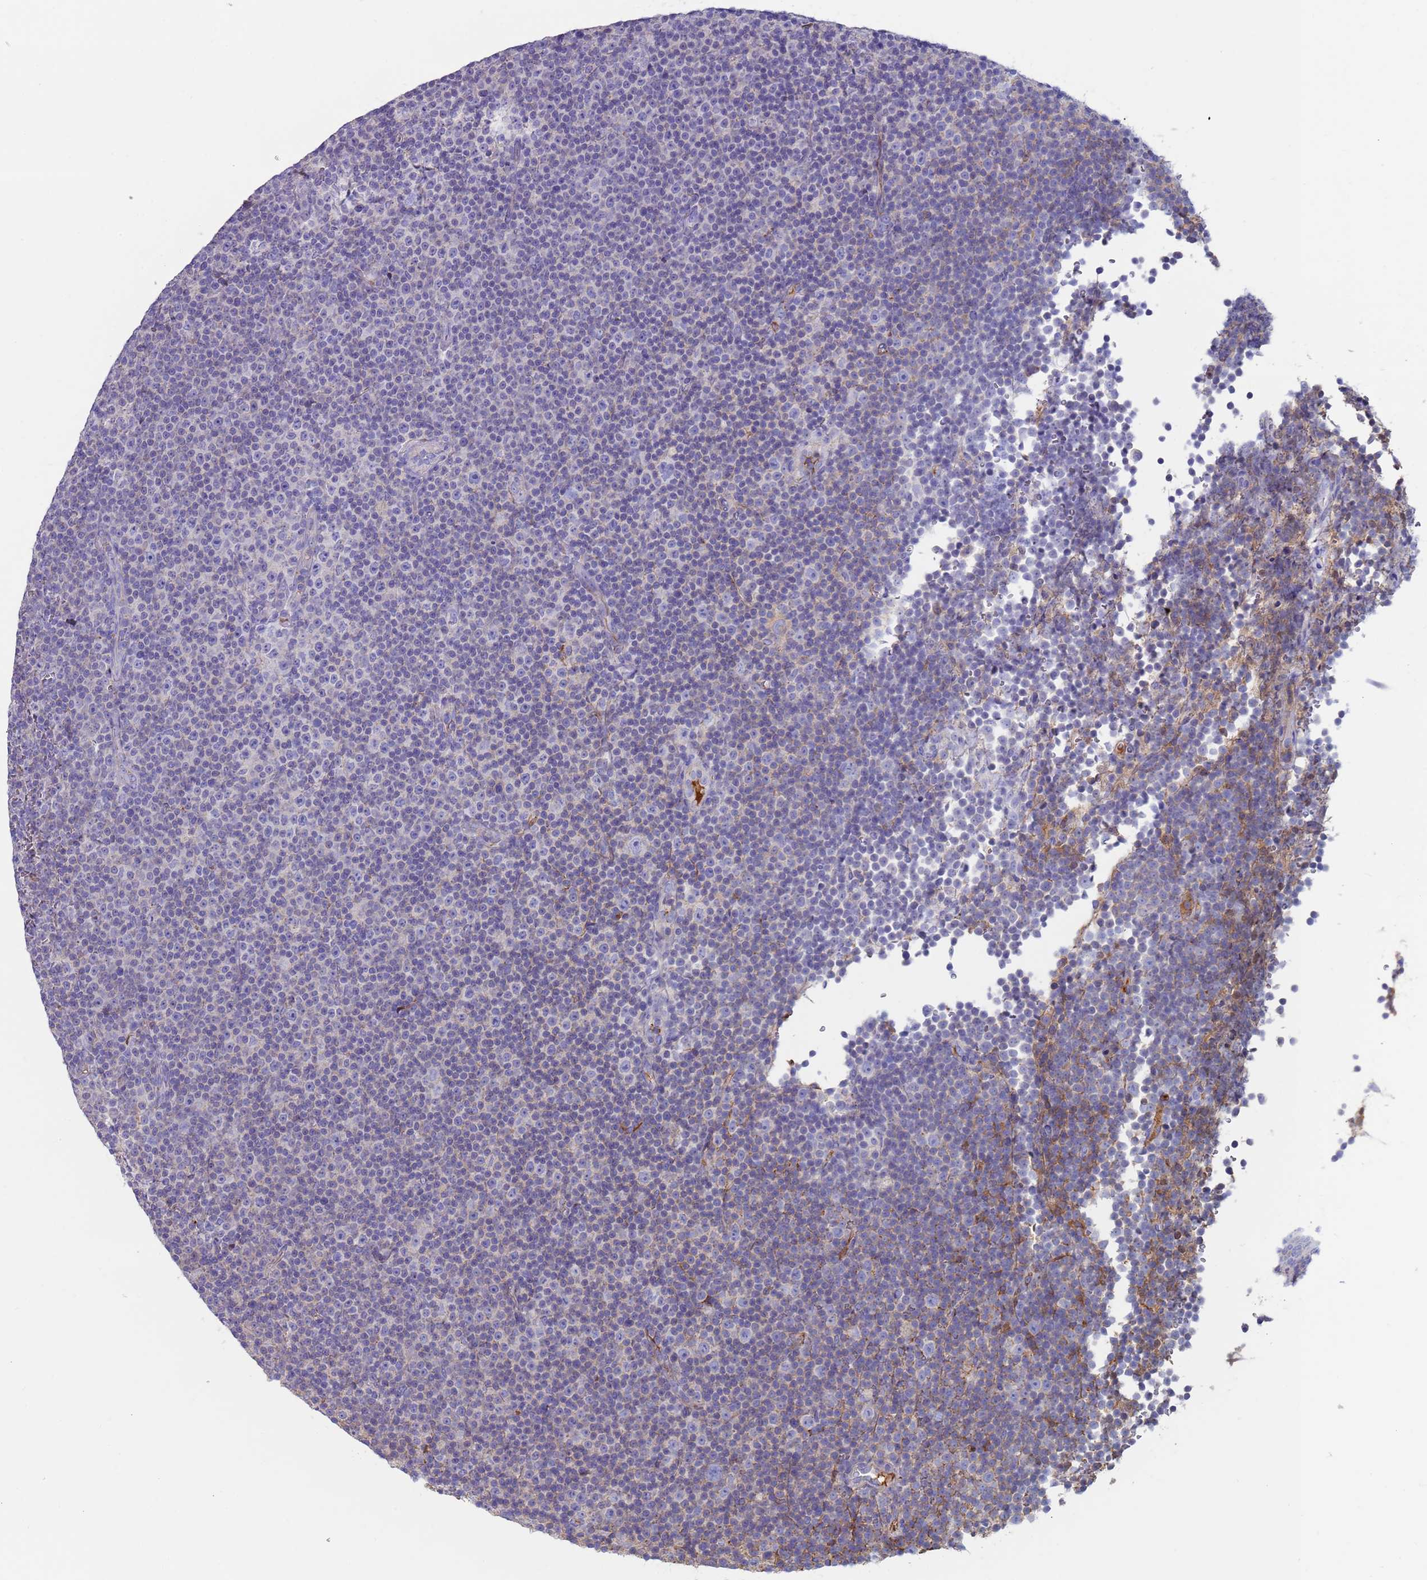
{"staining": {"intensity": "negative", "quantity": "none", "location": "none"}, "tissue": "lymphoma", "cell_type": "Tumor cells", "image_type": "cancer", "snomed": [{"axis": "morphology", "description": "Malignant lymphoma, non-Hodgkin's type, Low grade"}, {"axis": "topography", "description": "Lymph node"}], "caption": "An immunohistochemistry micrograph of lymphoma is shown. There is no staining in tumor cells of lymphoma.", "gene": "CYSLTR2", "patient": {"sex": "female", "age": 67}}